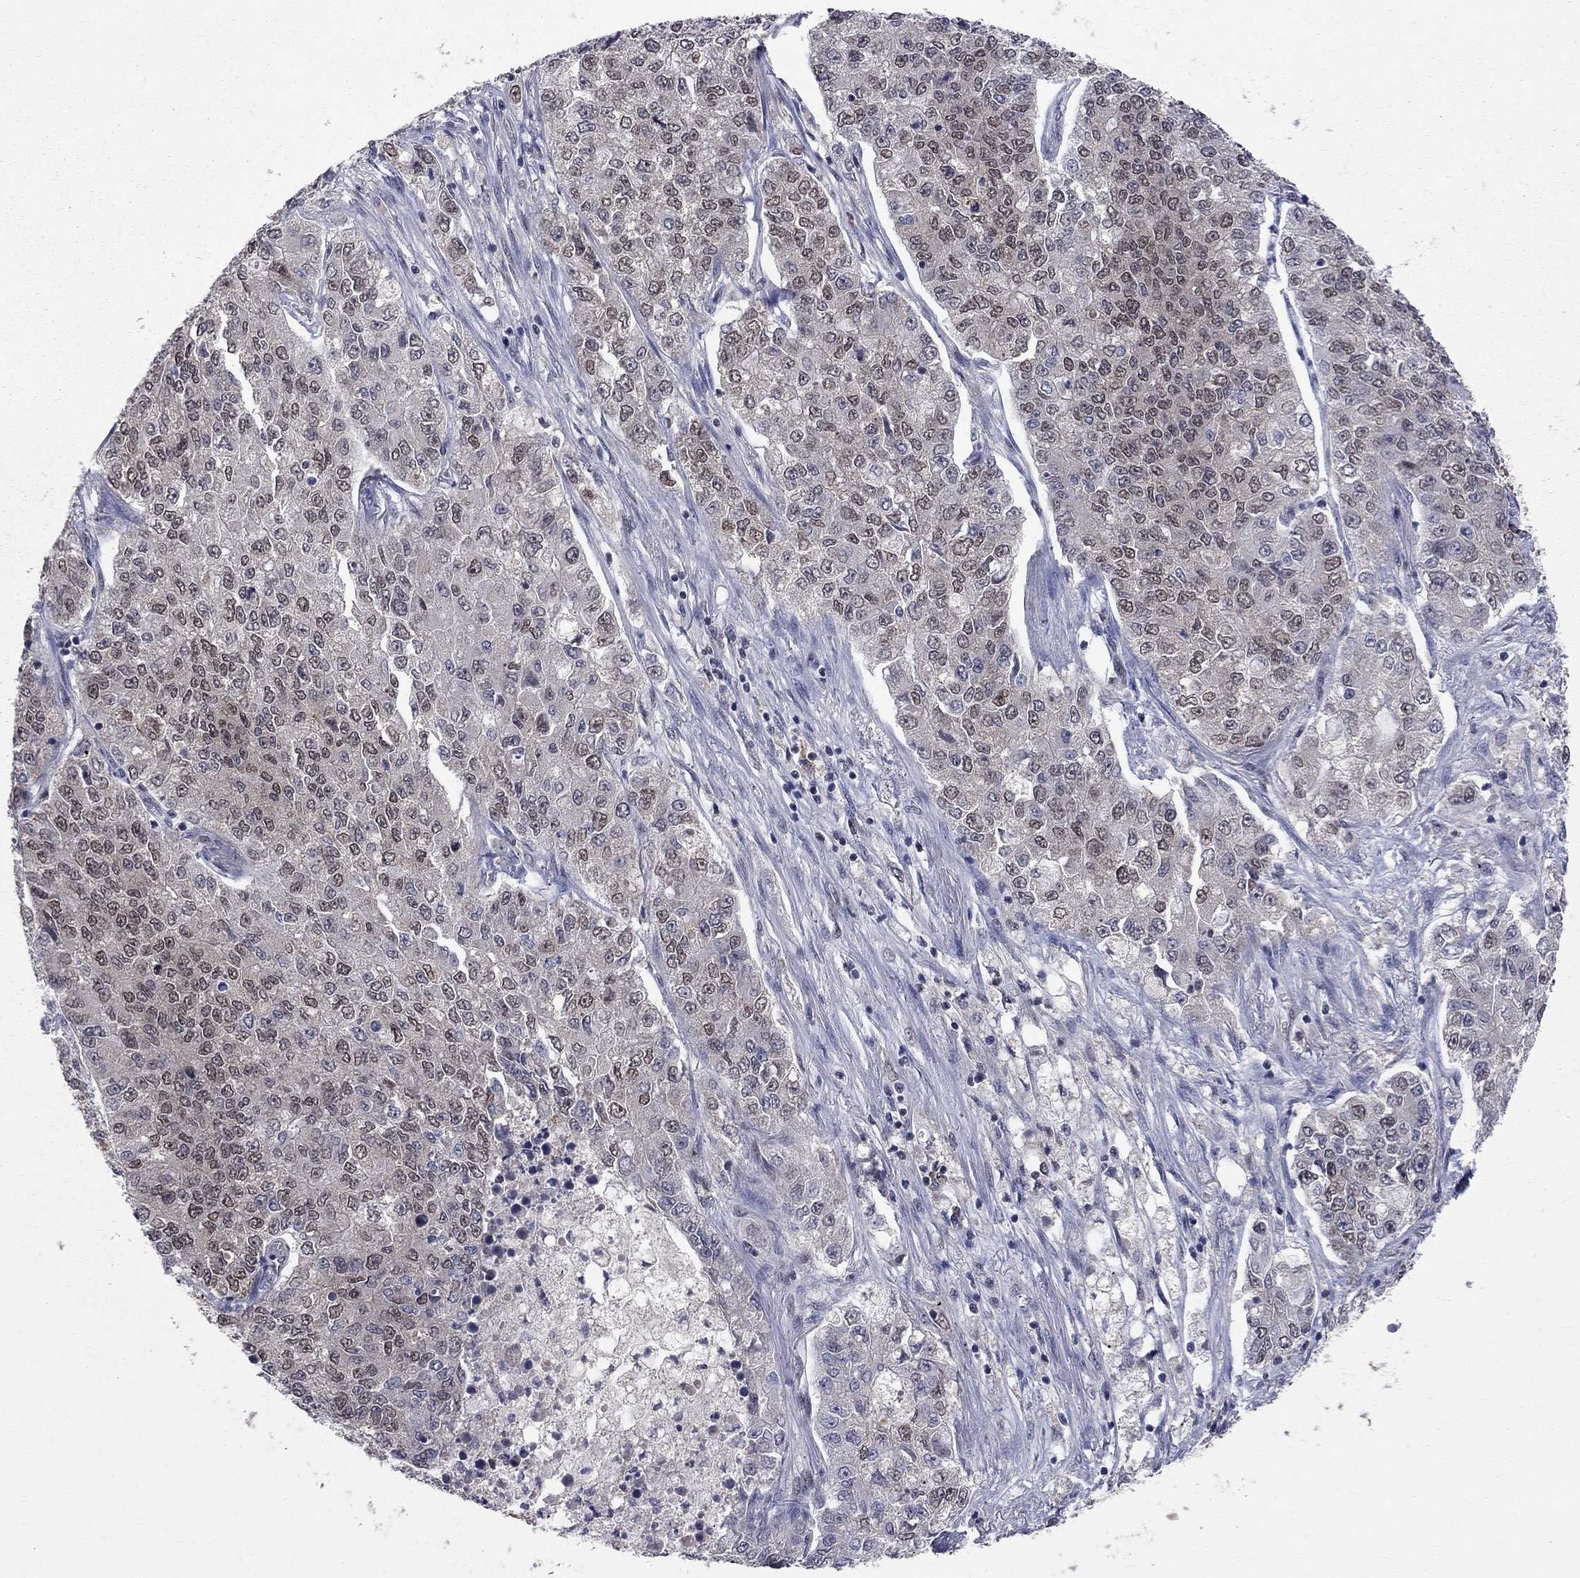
{"staining": {"intensity": "weak", "quantity": "<25%", "location": "nuclear"}, "tissue": "lung cancer", "cell_type": "Tumor cells", "image_type": "cancer", "snomed": [{"axis": "morphology", "description": "Adenocarcinoma, NOS"}, {"axis": "topography", "description": "Lung"}], "caption": "This is an IHC photomicrograph of adenocarcinoma (lung). There is no positivity in tumor cells.", "gene": "SAP30L", "patient": {"sex": "male", "age": 49}}